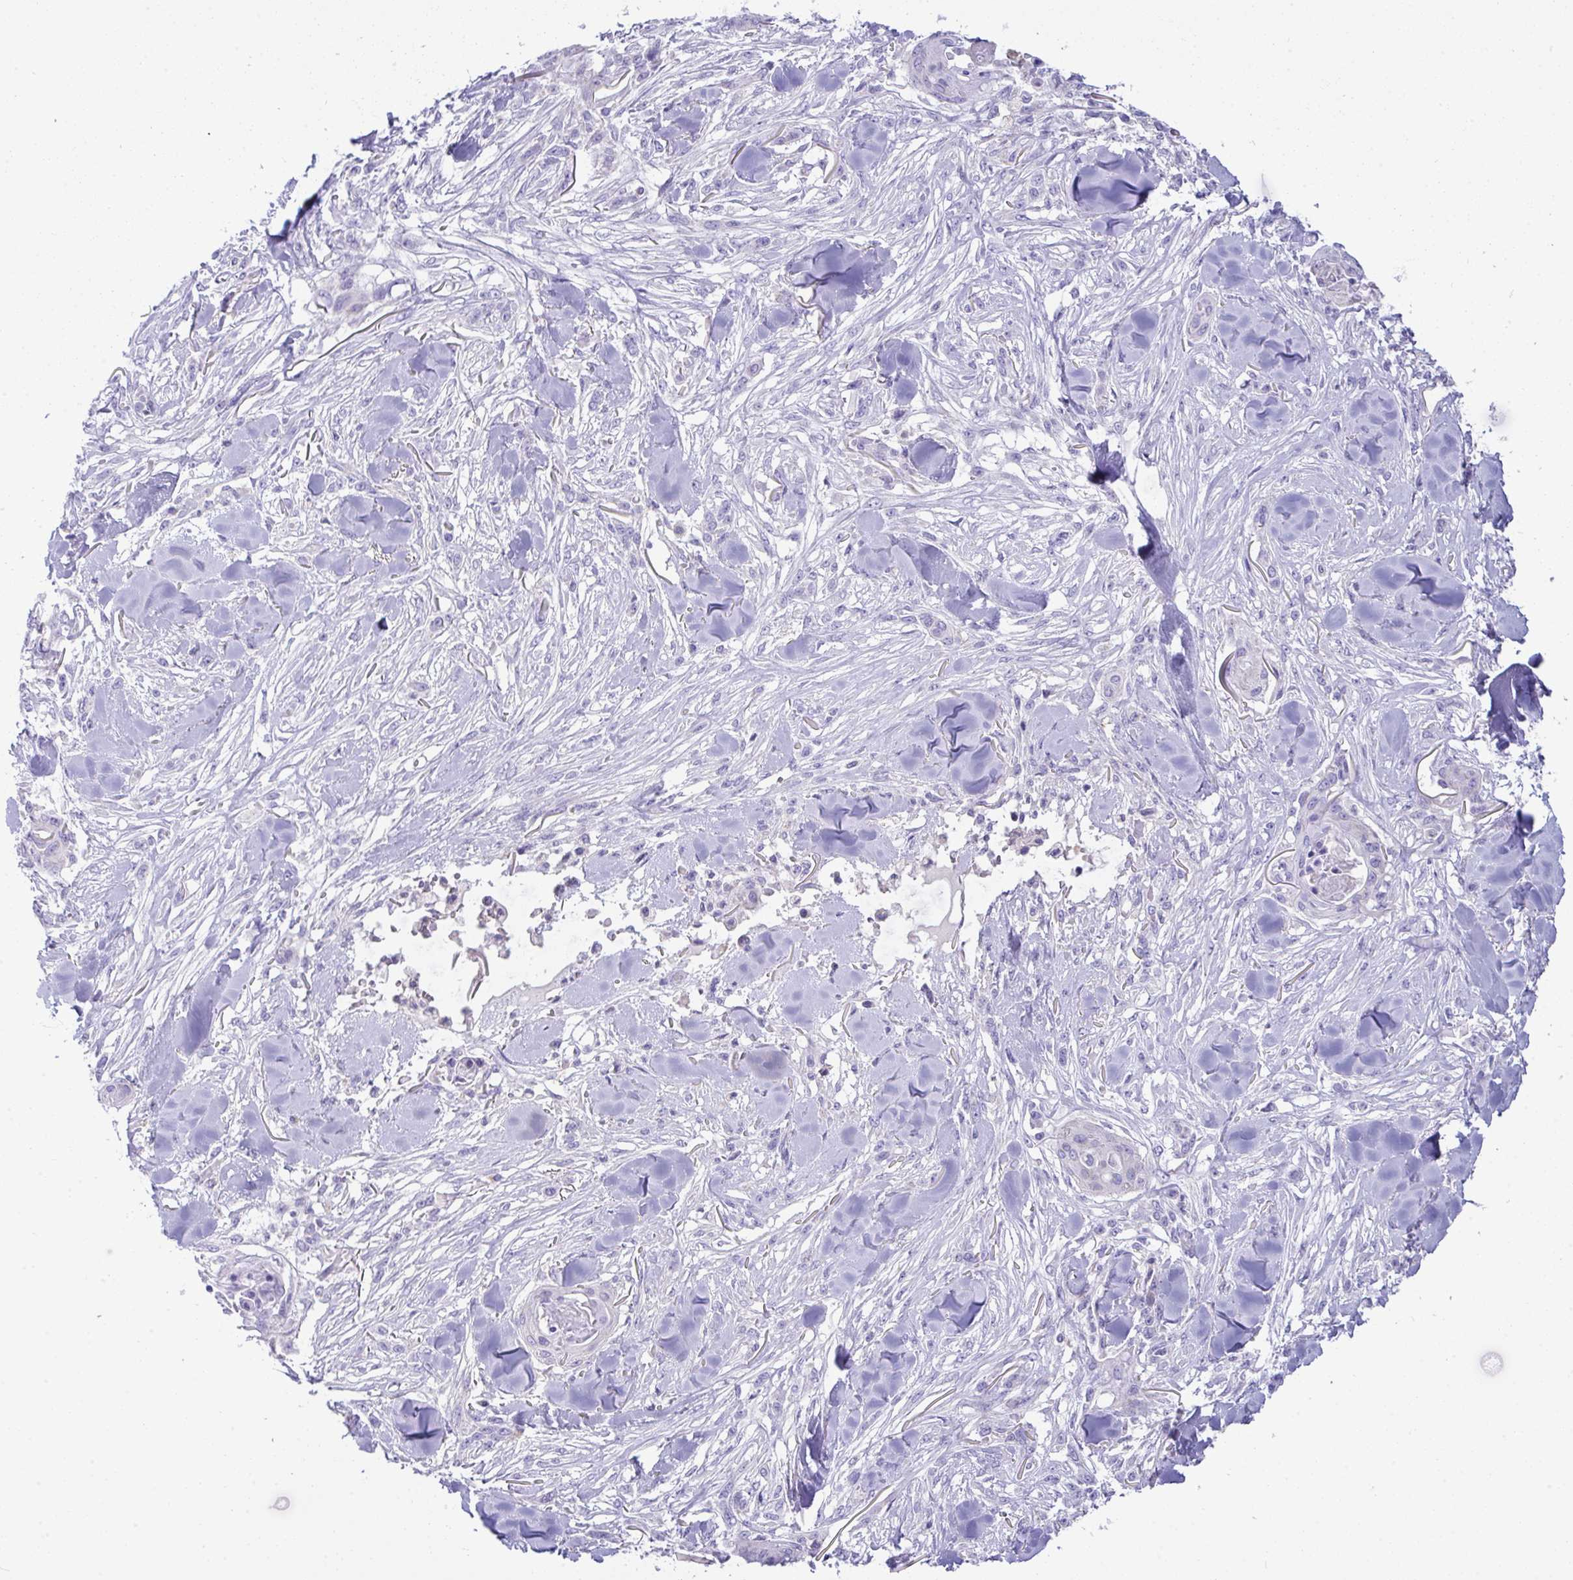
{"staining": {"intensity": "negative", "quantity": "none", "location": "none"}, "tissue": "skin cancer", "cell_type": "Tumor cells", "image_type": "cancer", "snomed": [{"axis": "morphology", "description": "Squamous cell carcinoma, NOS"}, {"axis": "topography", "description": "Skin"}], "caption": "There is no significant positivity in tumor cells of skin squamous cell carcinoma.", "gene": "PLA2G12B", "patient": {"sex": "female", "age": 59}}